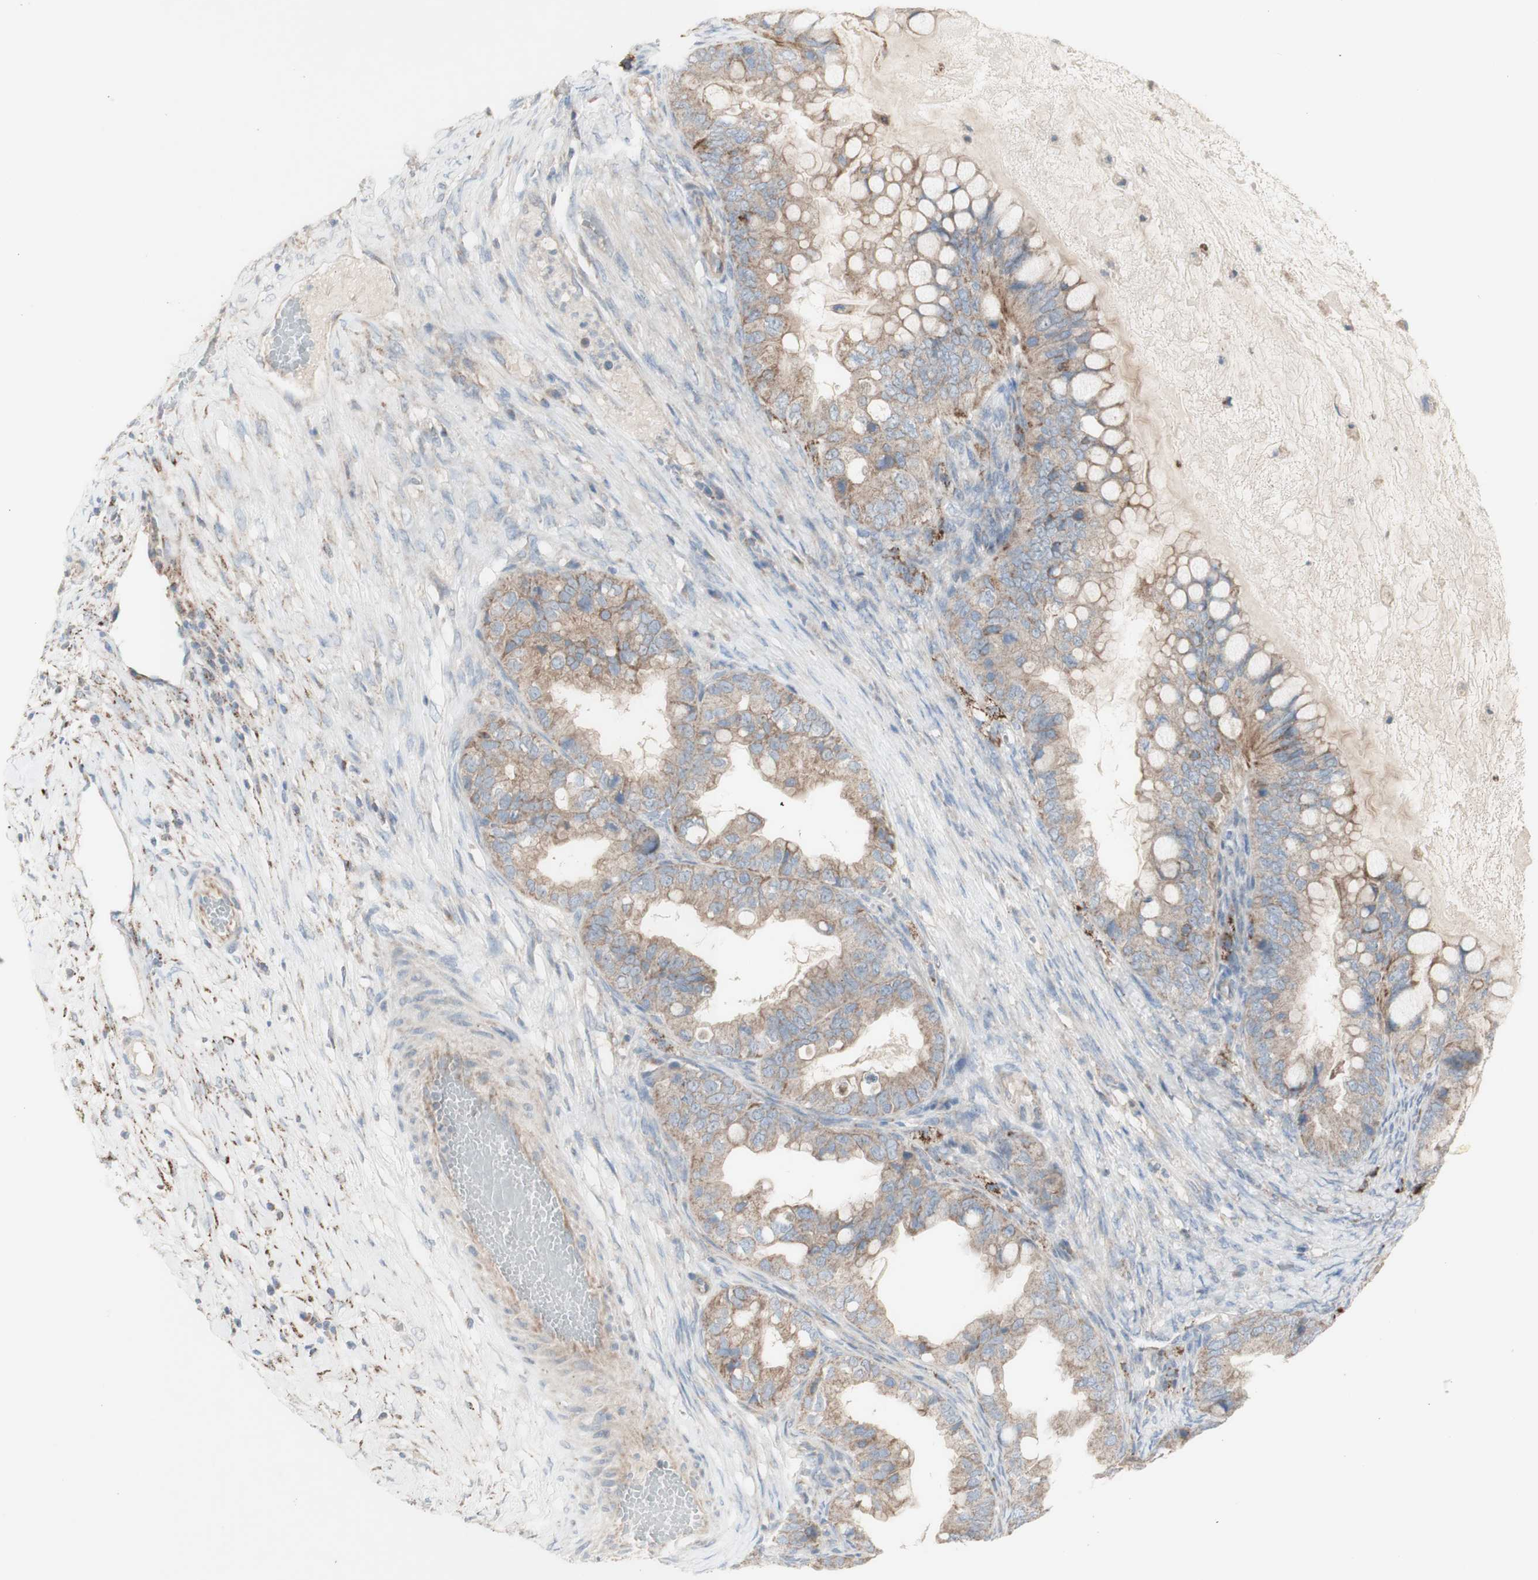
{"staining": {"intensity": "weak", "quantity": ">75%", "location": "cytoplasmic/membranous"}, "tissue": "ovarian cancer", "cell_type": "Tumor cells", "image_type": "cancer", "snomed": [{"axis": "morphology", "description": "Cystadenocarcinoma, mucinous, NOS"}, {"axis": "topography", "description": "Ovary"}], "caption": "This is an image of IHC staining of ovarian cancer, which shows weak expression in the cytoplasmic/membranous of tumor cells.", "gene": "CNTNAP1", "patient": {"sex": "female", "age": 80}}